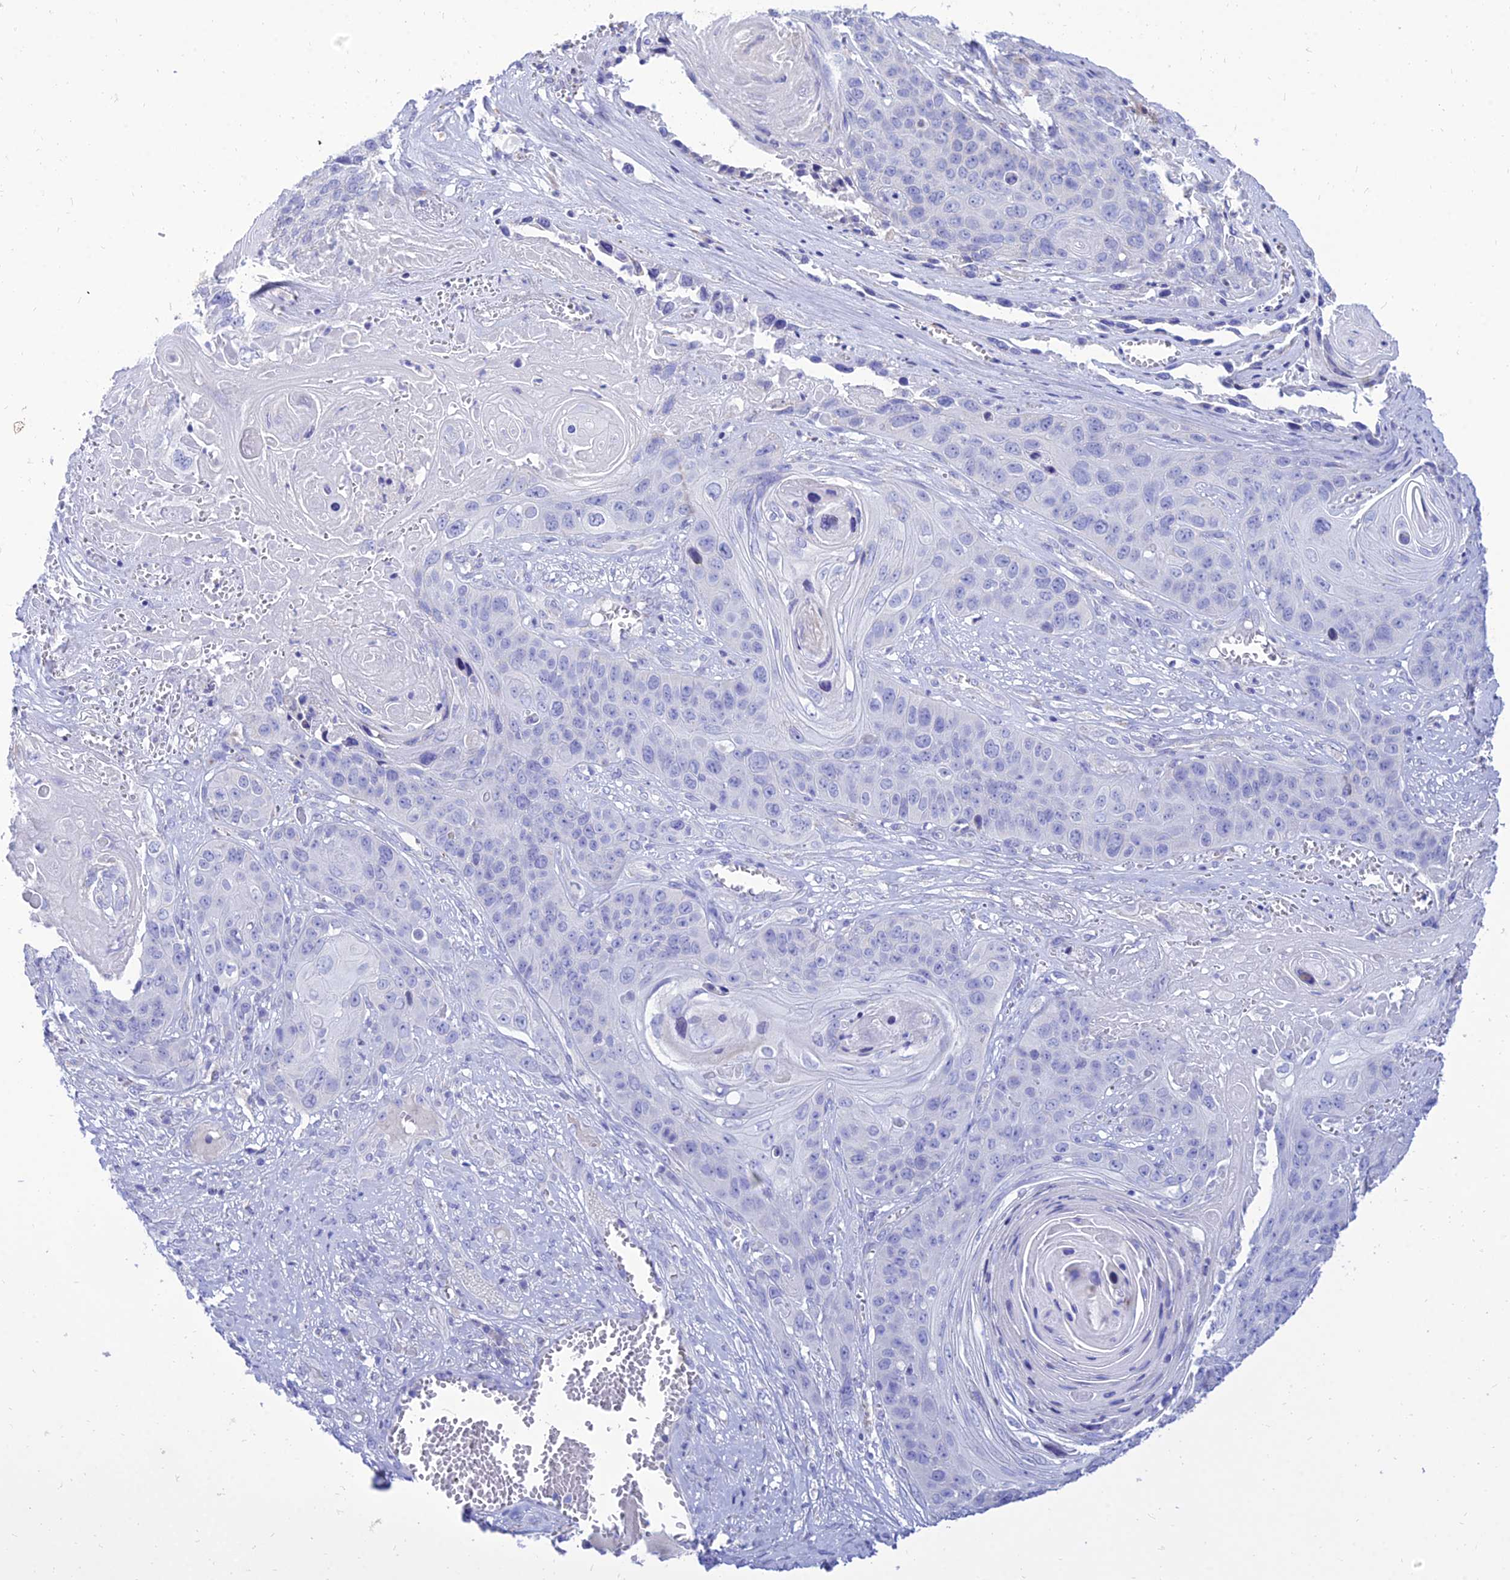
{"staining": {"intensity": "negative", "quantity": "none", "location": "none"}, "tissue": "skin cancer", "cell_type": "Tumor cells", "image_type": "cancer", "snomed": [{"axis": "morphology", "description": "Squamous cell carcinoma, NOS"}, {"axis": "topography", "description": "Skin"}], "caption": "Micrograph shows no significant protein positivity in tumor cells of skin cancer.", "gene": "PKN3", "patient": {"sex": "male", "age": 55}}